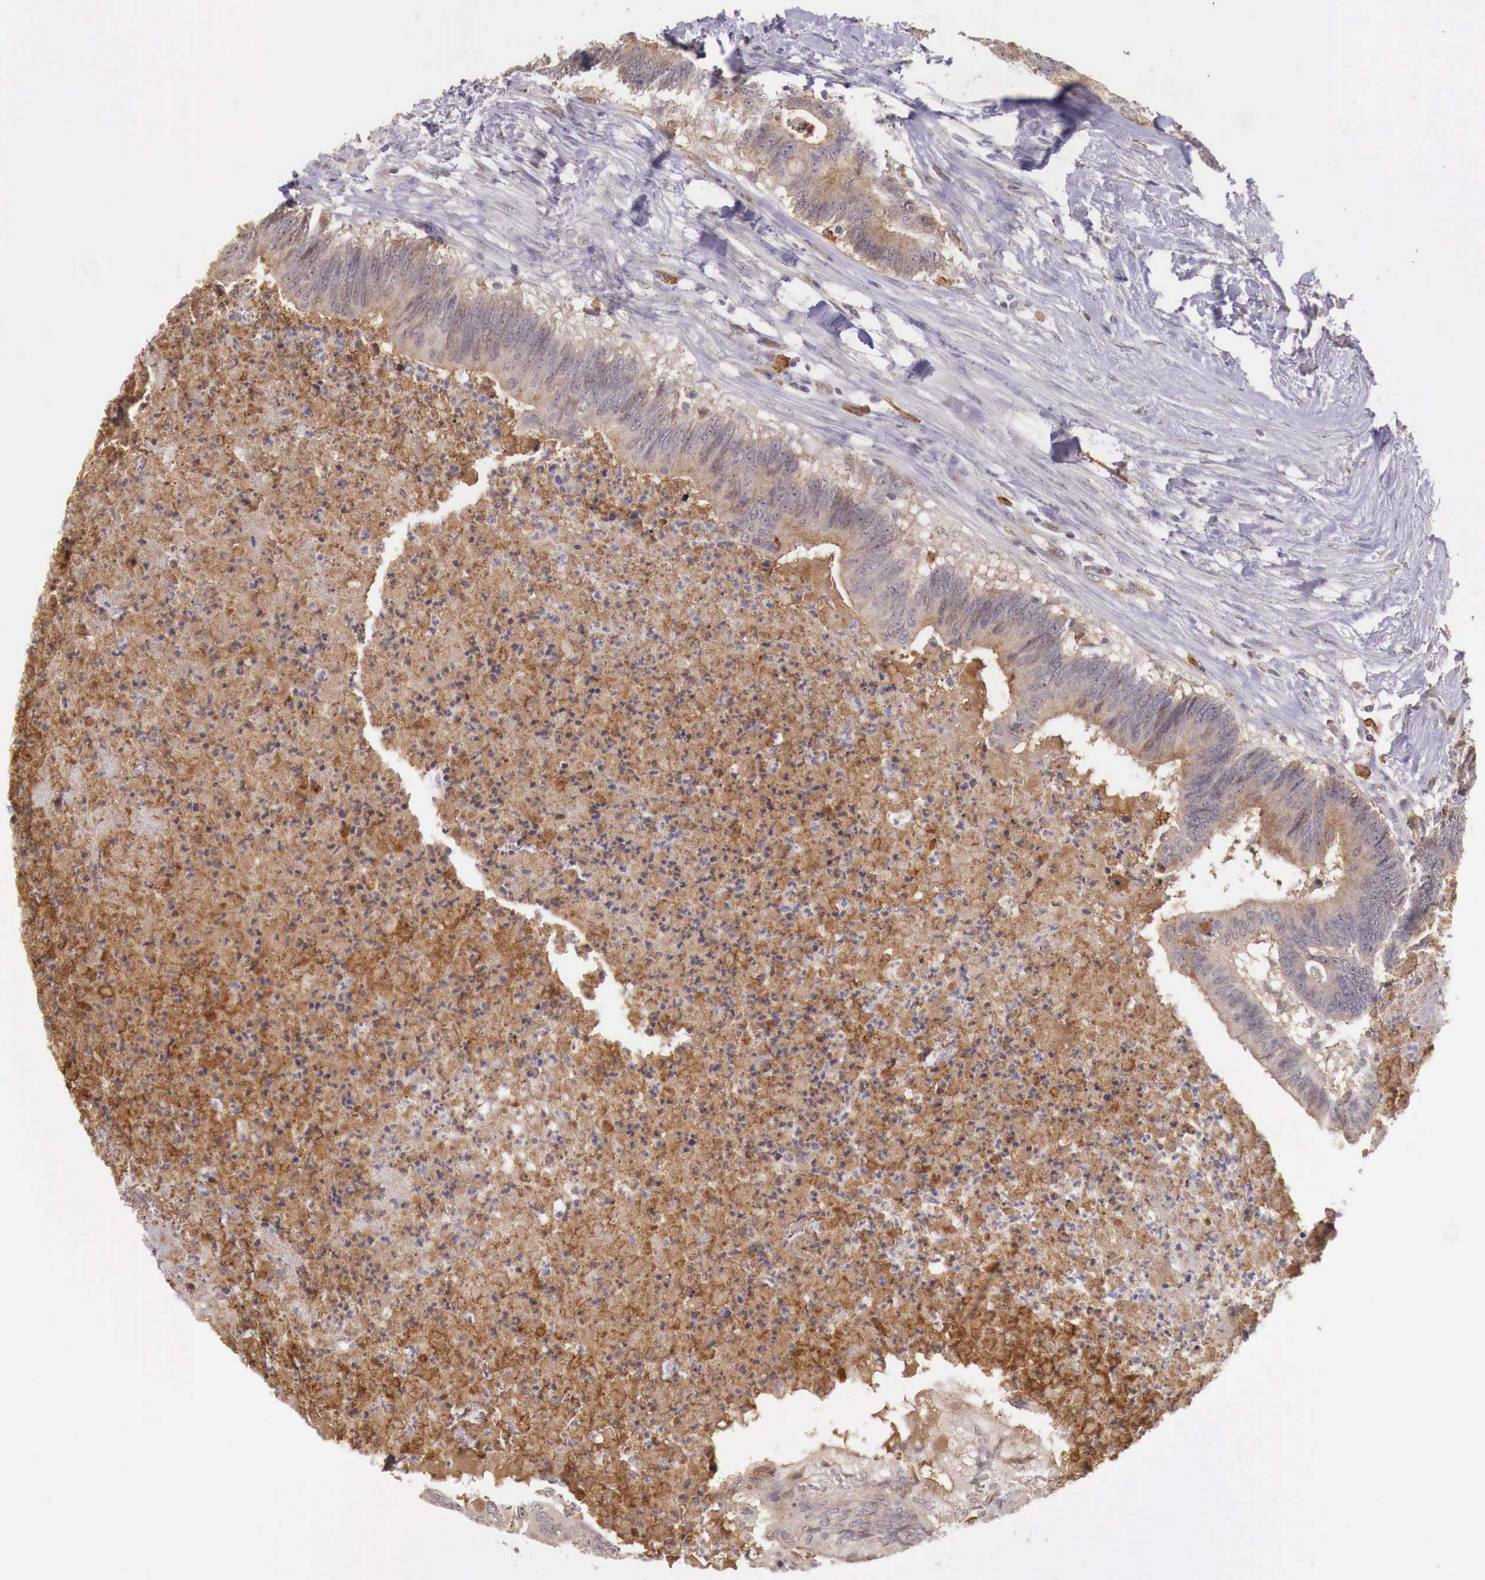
{"staining": {"intensity": "weak", "quantity": "25%-75%", "location": "cytoplasmic/membranous"}, "tissue": "colorectal cancer", "cell_type": "Tumor cells", "image_type": "cancer", "snomed": [{"axis": "morphology", "description": "Adenocarcinoma, NOS"}, {"axis": "topography", "description": "Colon"}], "caption": "Brown immunohistochemical staining in colorectal cancer (adenocarcinoma) displays weak cytoplasmic/membranous positivity in about 25%-75% of tumor cells.", "gene": "CHRDL1", "patient": {"sex": "male", "age": 65}}